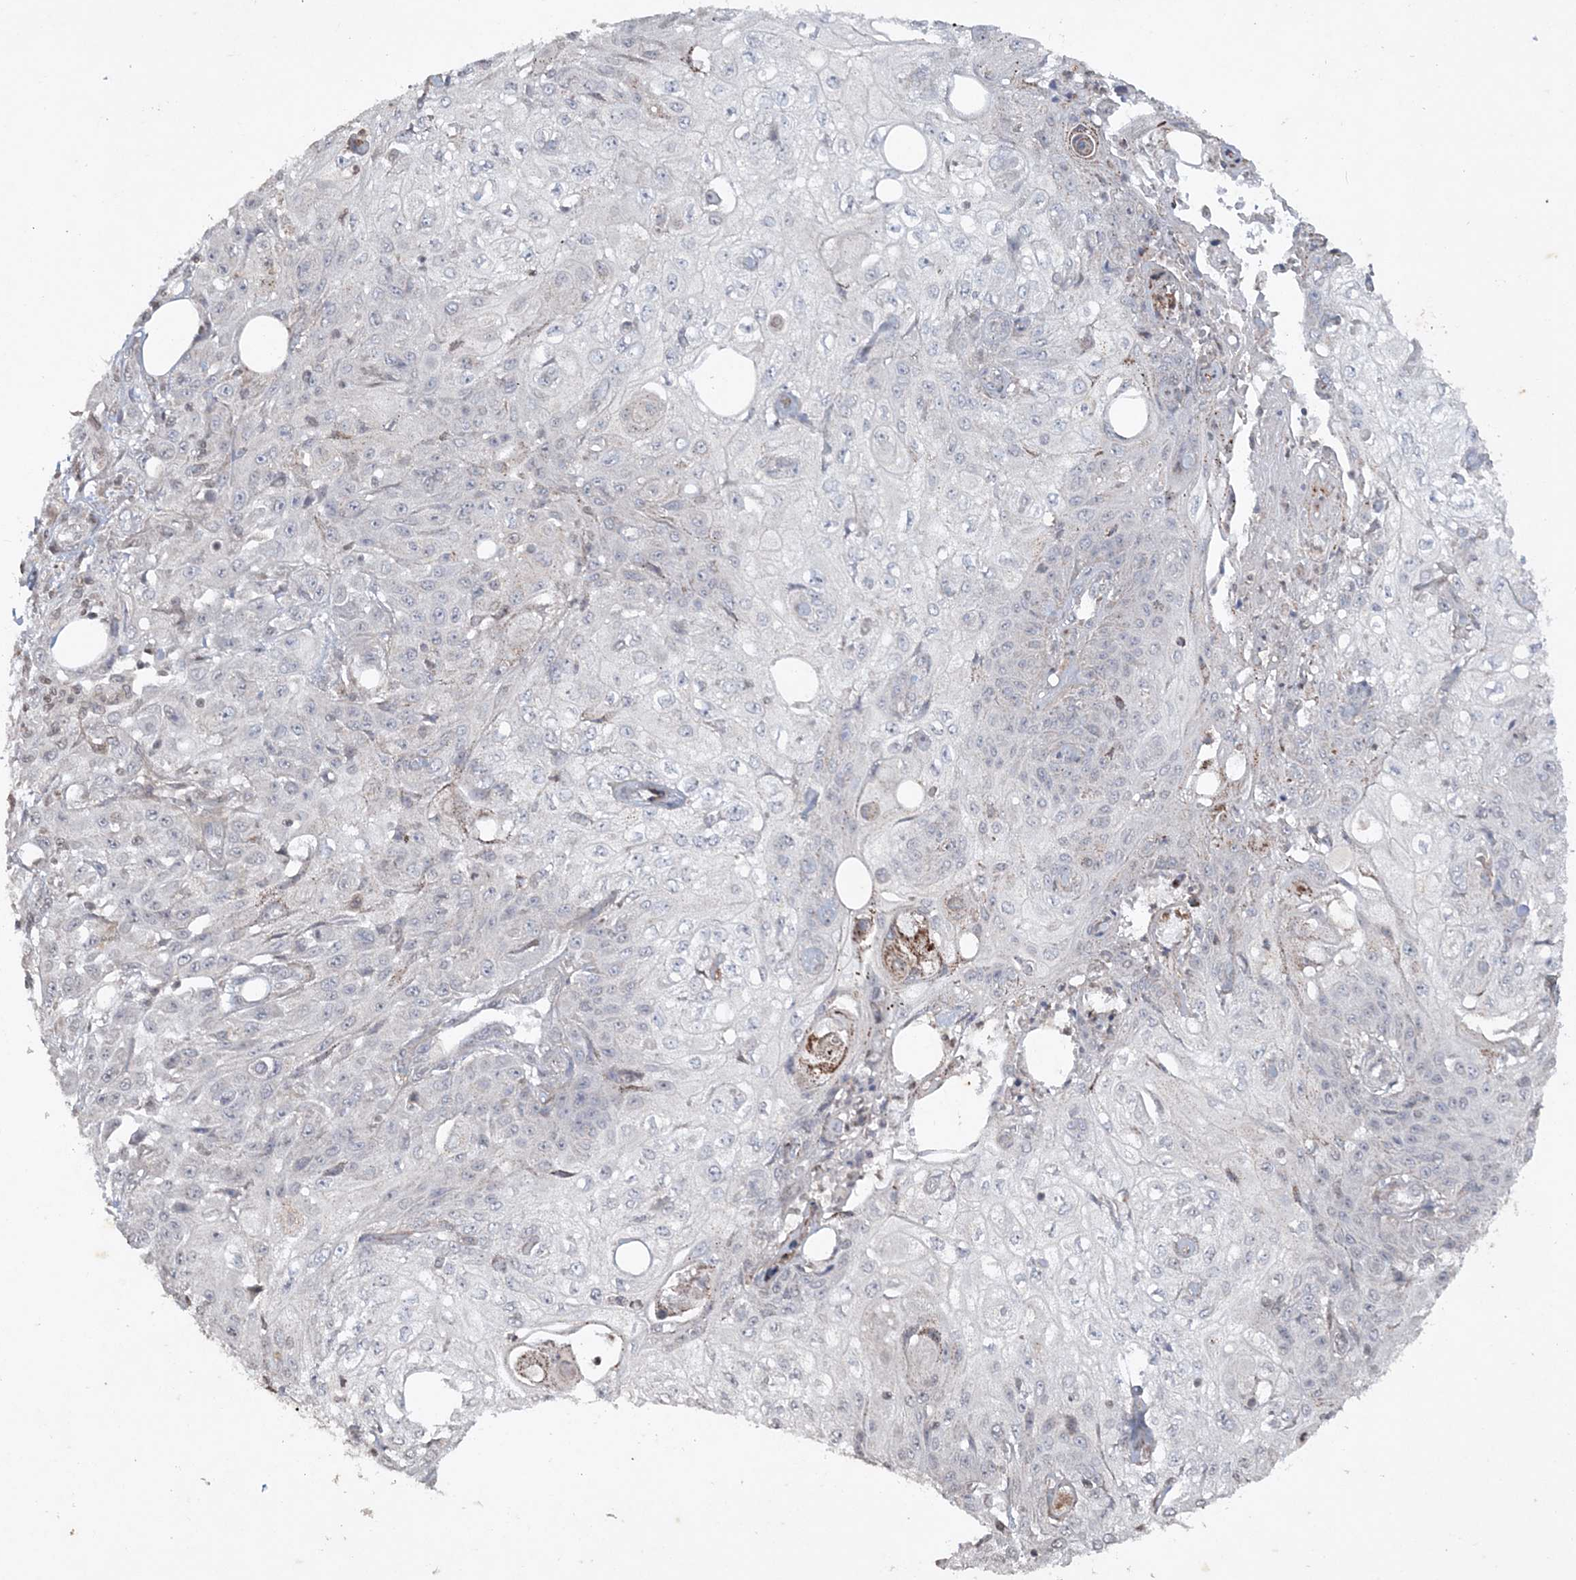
{"staining": {"intensity": "negative", "quantity": "none", "location": "none"}, "tissue": "skin cancer", "cell_type": "Tumor cells", "image_type": "cancer", "snomed": [{"axis": "morphology", "description": "Squamous cell carcinoma, NOS"}, {"axis": "morphology", "description": "Squamous cell carcinoma, metastatic, NOS"}, {"axis": "topography", "description": "Skin"}, {"axis": "topography", "description": "Lymph node"}], "caption": "An image of human skin metastatic squamous cell carcinoma is negative for staining in tumor cells.", "gene": "TTC7A", "patient": {"sex": "male", "age": 75}}